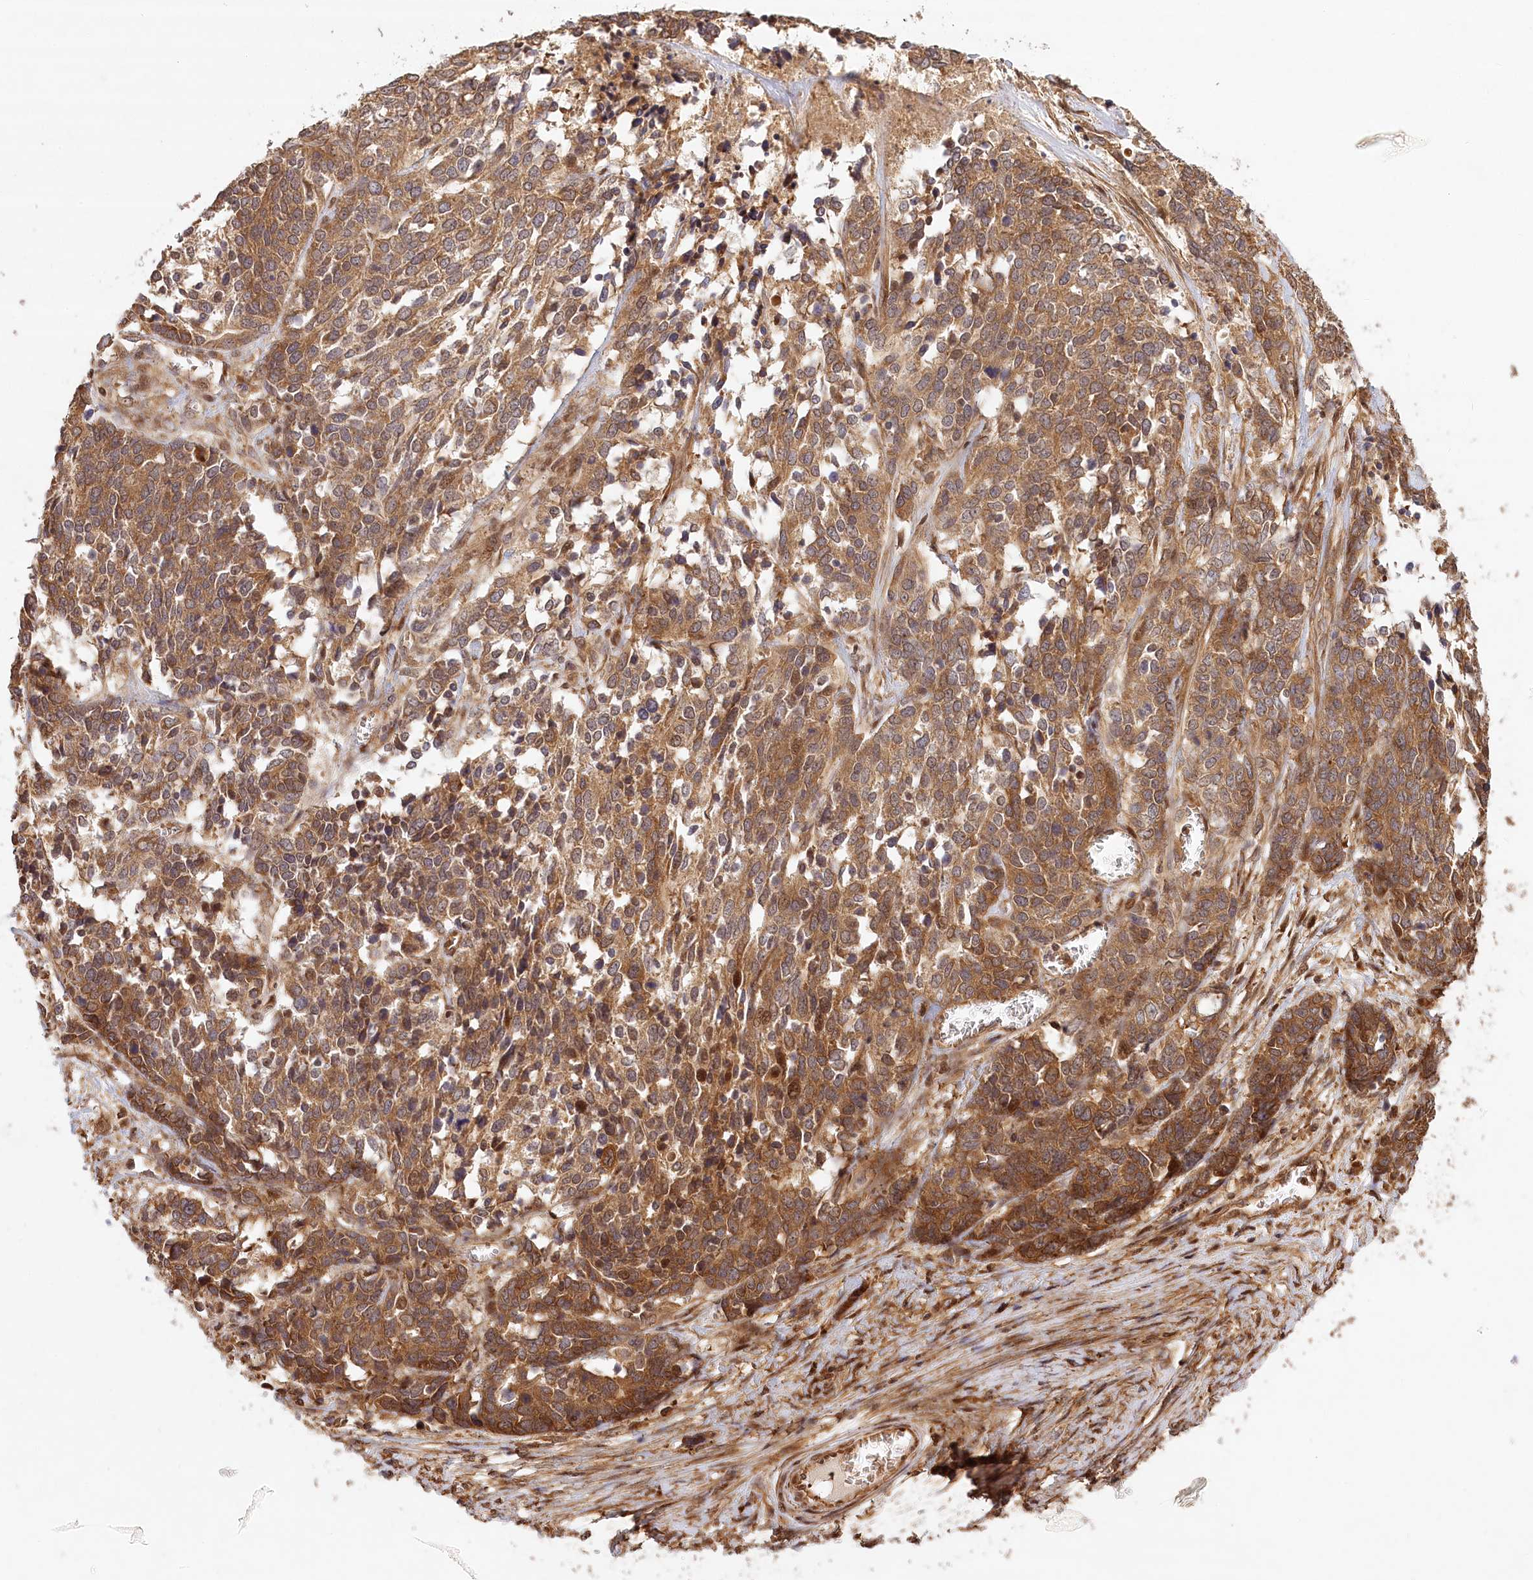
{"staining": {"intensity": "moderate", "quantity": ">75%", "location": "cytoplasmic/membranous"}, "tissue": "ovarian cancer", "cell_type": "Tumor cells", "image_type": "cancer", "snomed": [{"axis": "morphology", "description": "Cystadenocarcinoma, serous, NOS"}, {"axis": "topography", "description": "Ovary"}], "caption": "Immunohistochemistry (DAB (3,3'-diaminobenzidine)) staining of ovarian cancer (serous cystadenocarcinoma) reveals moderate cytoplasmic/membranous protein expression in about >75% of tumor cells.", "gene": "LSS", "patient": {"sex": "female", "age": 44}}